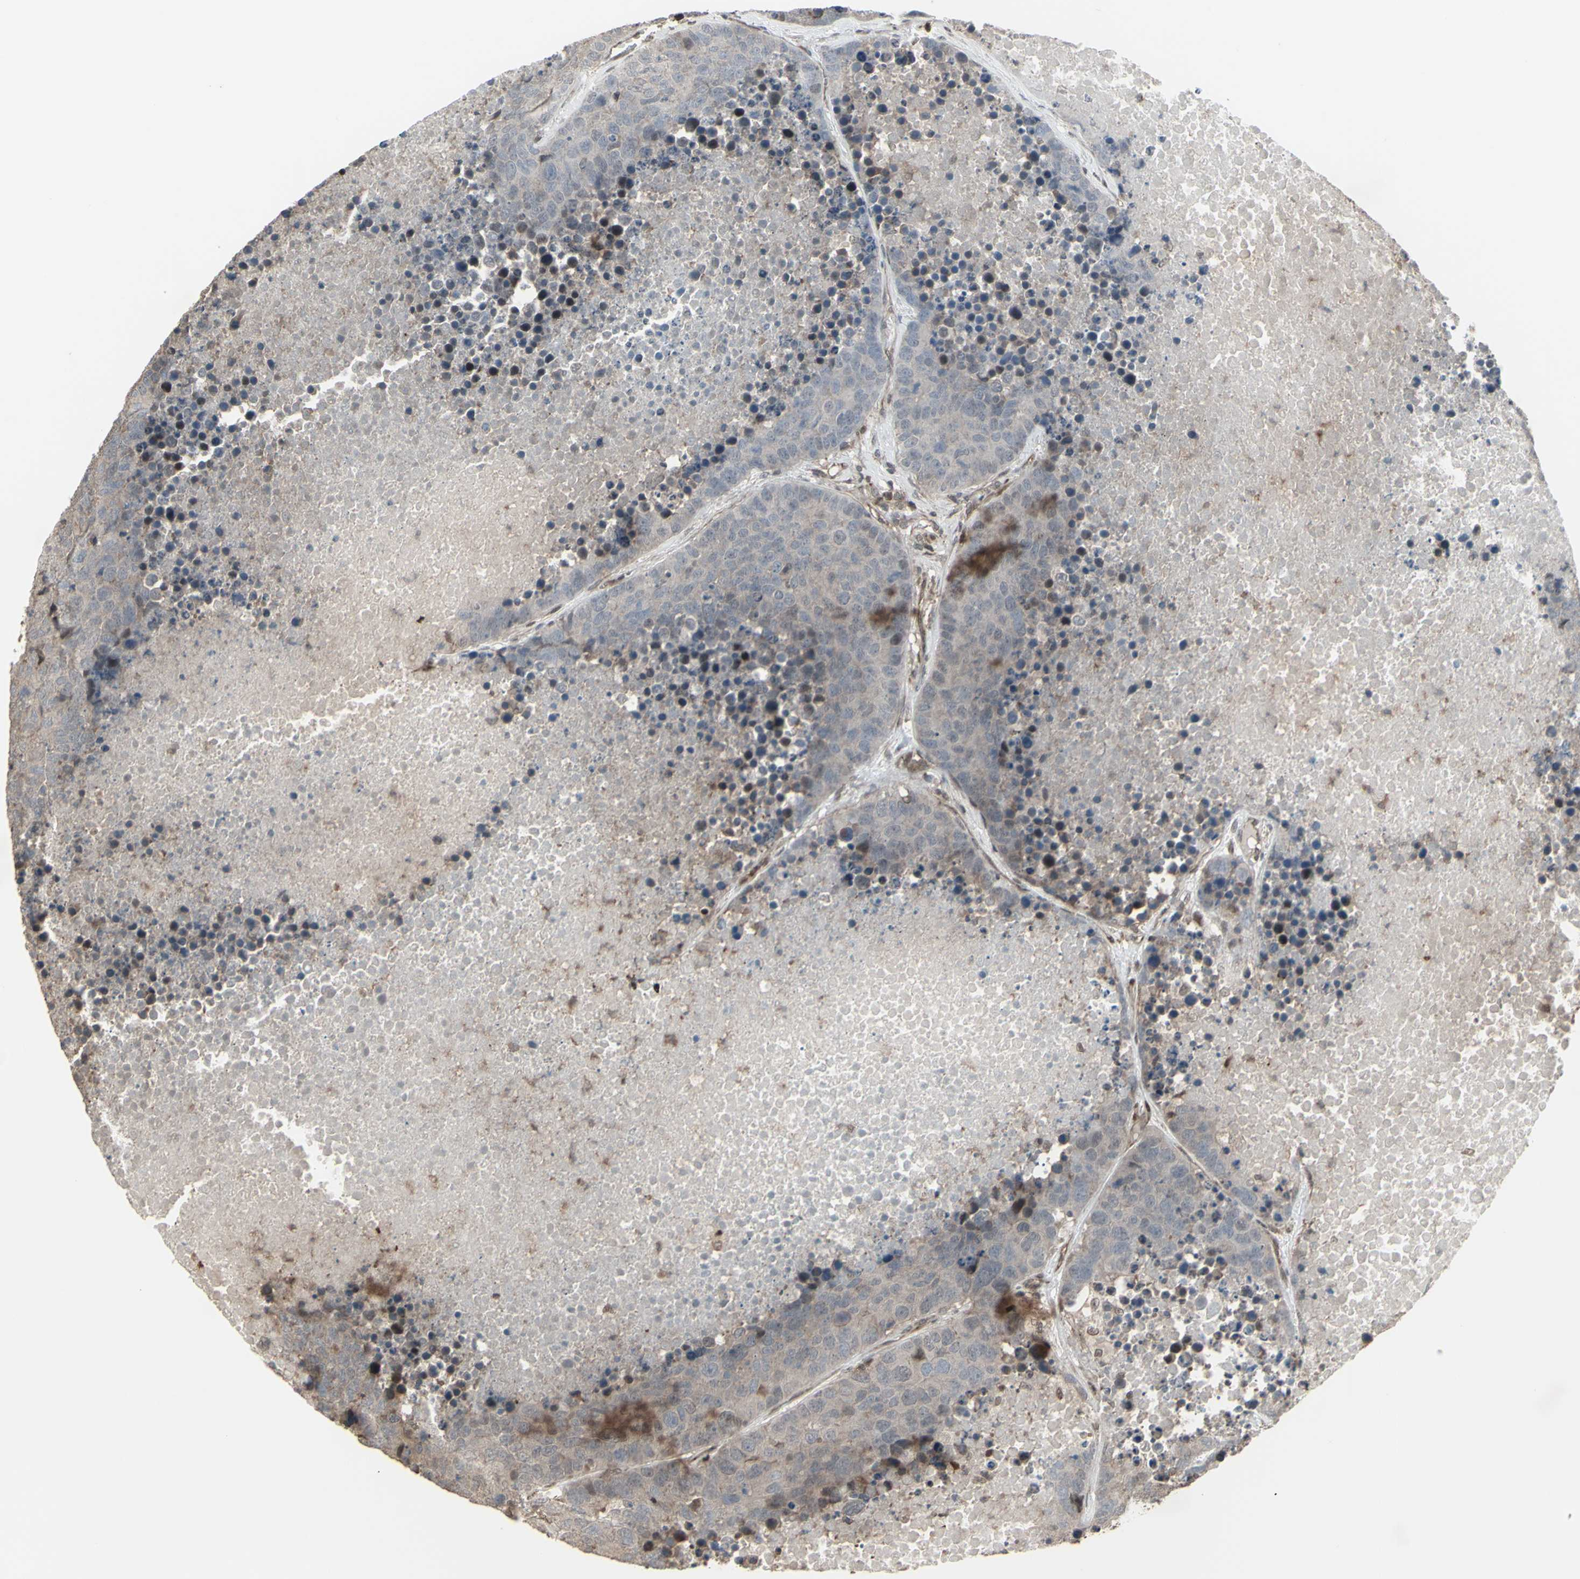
{"staining": {"intensity": "weak", "quantity": "<25%", "location": "cytoplasmic/membranous"}, "tissue": "carcinoid", "cell_type": "Tumor cells", "image_type": "cancer", "snomed": [{"axis": "morphology", "description": "Carcinoid, malignant, NOS"}, {"axis": "topography", "description": "Lung"}], "caption": "There is no significant expression in tumor cells of carcinoid (malignant). The staining is performed using DAB brown chromogen with nuclei counter-stained in using hematoxylin.", "gene": "CD33", "patient": {"sex": "male", "age": 60}}